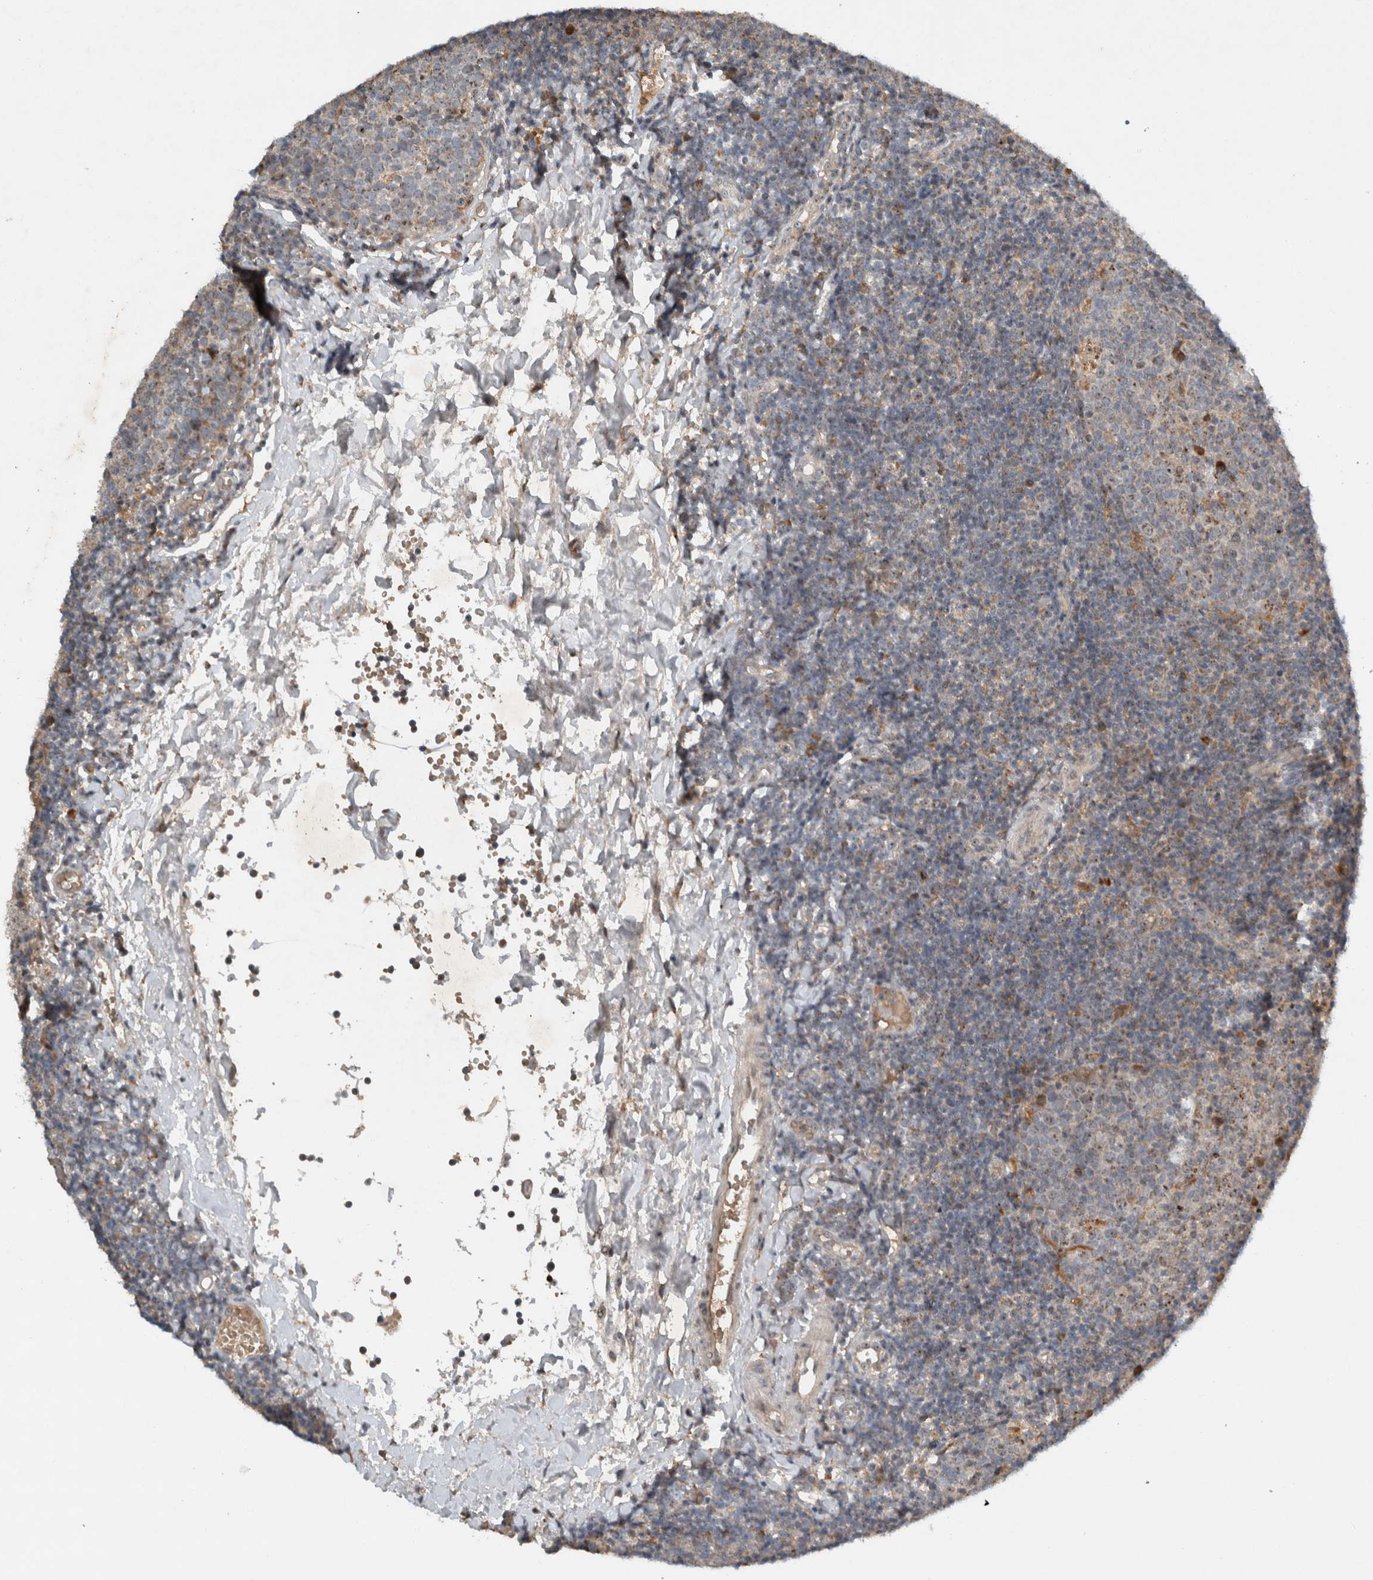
{"staining": {"intensity": "strong", "quantity": "<25%", "location": "nuclear"}, "tissue": "tonsil", "cell_type": "Germinal center cells", "image_type": "normal", "snomed": [{"axis": "morphology", "description": "Normal tissue, NOS"}, {"axis": "topography", "description": "Tonsil"}], "caption": "Brown immunohistochemical staining in benign human tonsil shows strong nuclear staining in approximately <25% of germinal center cells. The protein is stained brown, and the nuclei are stained in blue (DAB (3,3'-diaminobenzidine) IHC with brightfield microscopy, high magnification).", "gene": "GPR137B", "patient": {"sex": "female", "age": 19}}